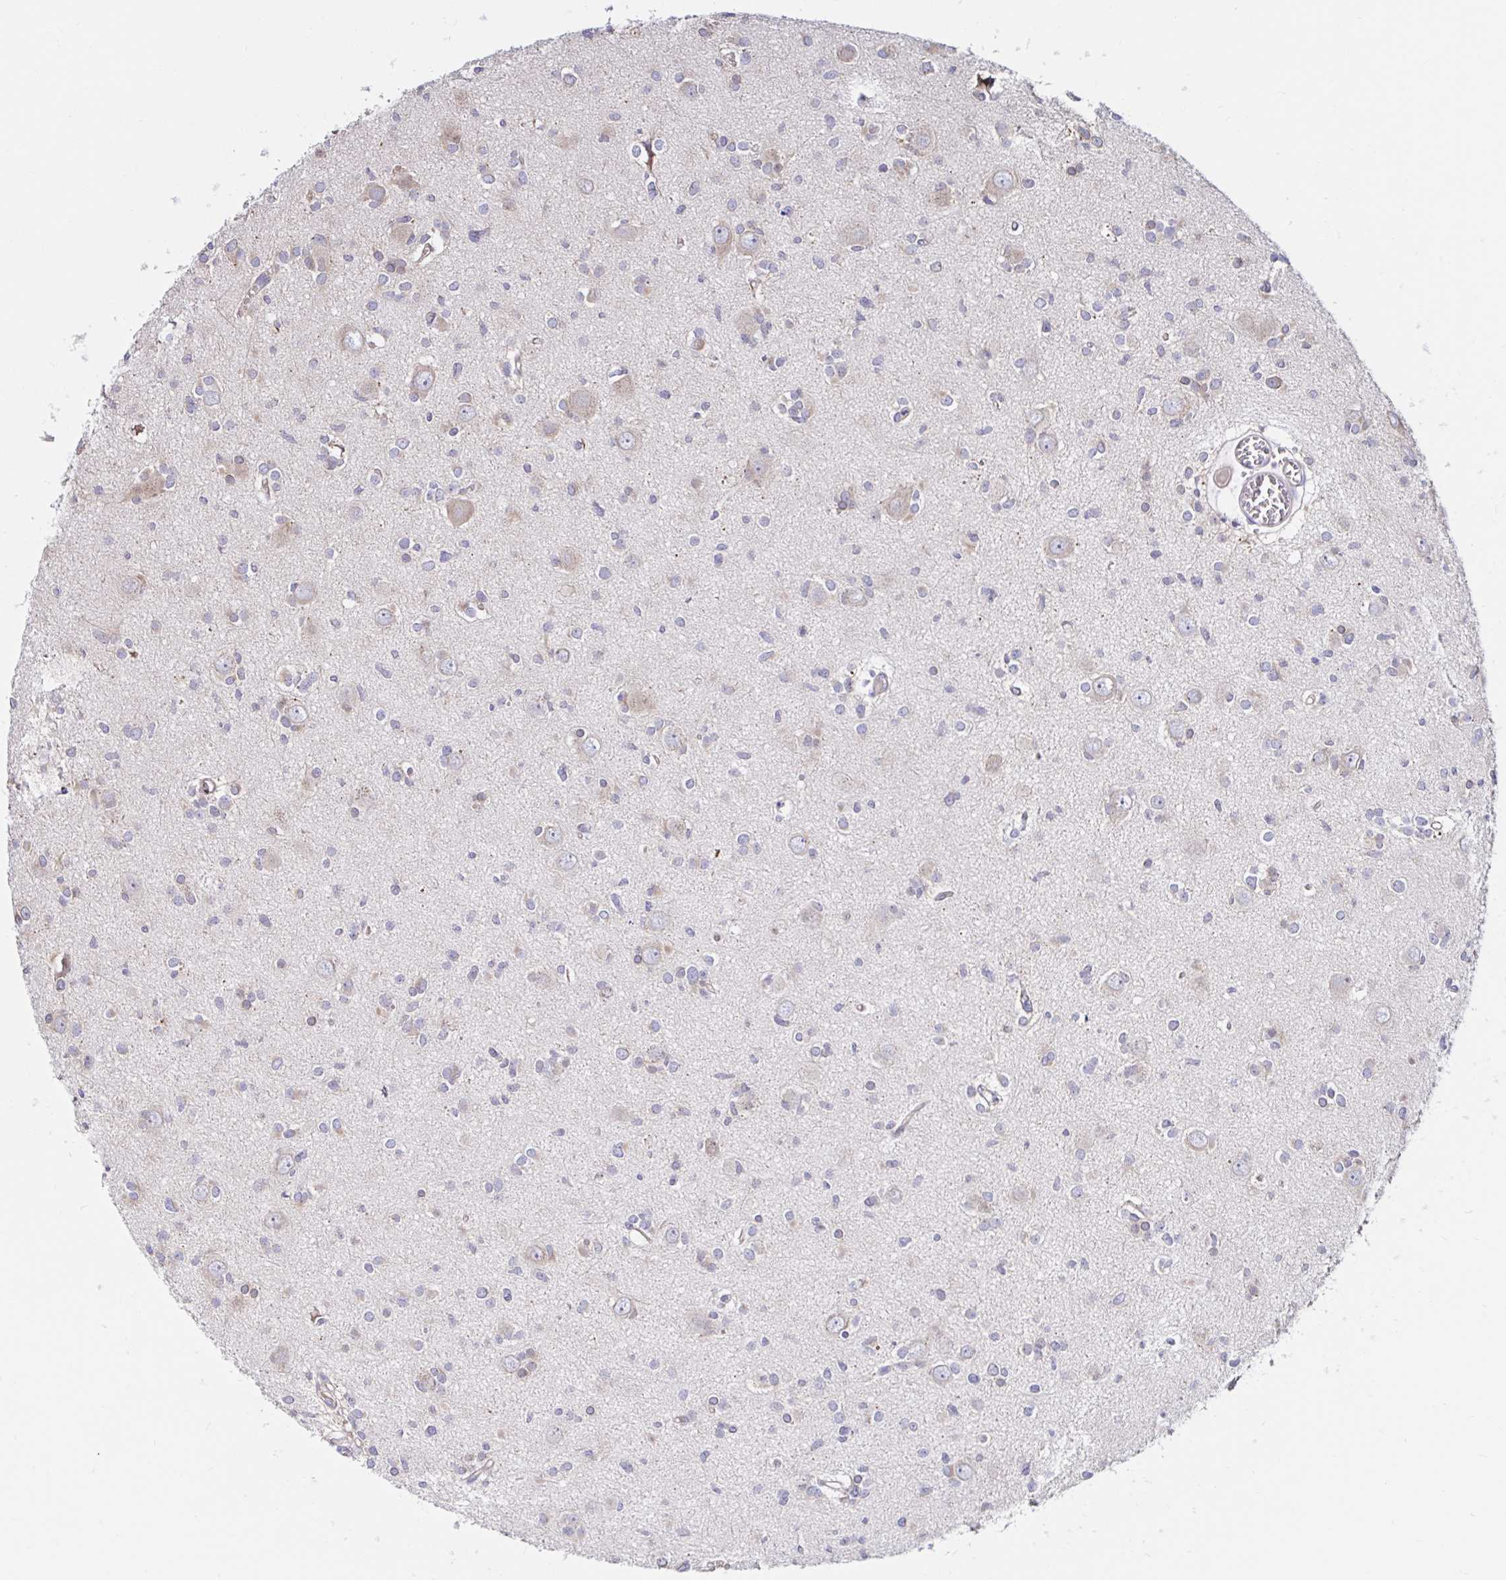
{"staining": {"intensity": "weak", "quantity": "<25%", "location": "cytoplasmic/membranous"}, "tissue": "glioma", "cell_type": "Tumor cells", "image_type": "cancer", "snomed": [{"axis": "morphology", "description": "Glioma, malignant, High grade"}, {"axis": "topography", "description": "Brain"}], "caption": "This is an IHC image of human glioma. There is no positivity in tumor cells.", "gene": "VSIG2", "patient": {"sex": "male", "age": 23}}